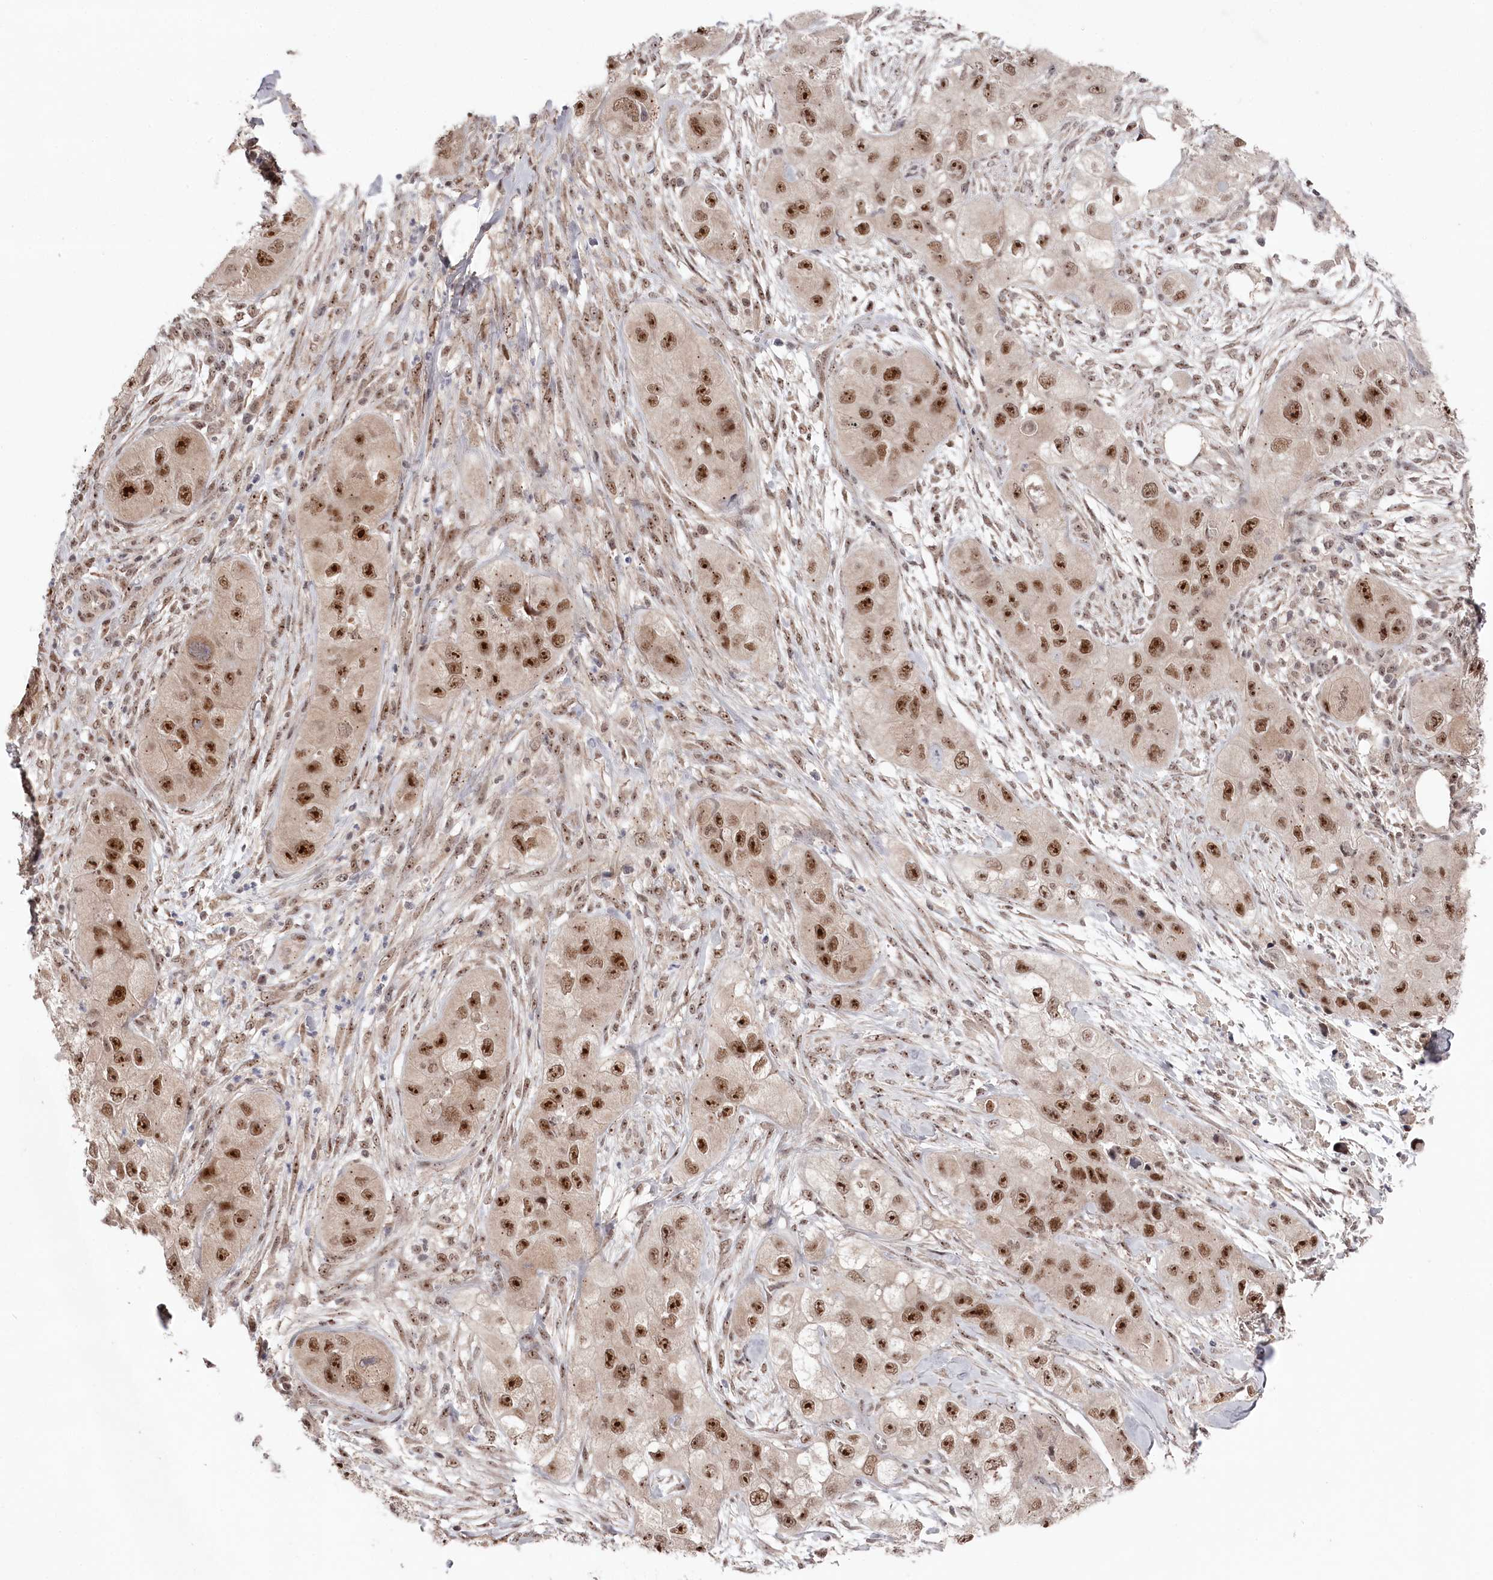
{"staining": {"intensity": "moderate", "quantity": ">75%", "location": "nuclear"}, "tissue": "skin cancer", "cell_type": "Tumor cells", "image_type": "cancer", "snomed": [{"axis": "morphology", "description": "Squamous cell carcinoma, NOS"}, {"axis": "topography", "description": "Skin"}, {"axis": "topography", "description": "Subcutis"}], "caption": "Immunohistochemistry (IHC) micrograph of human skin cancer stained for a protein (brown), which demonstrates medium levels of moderate nuclear expression in approximately >75% of tumor cells.", "gene": "EXOSC1", "patient": {"sex": "male", "age": 73}}